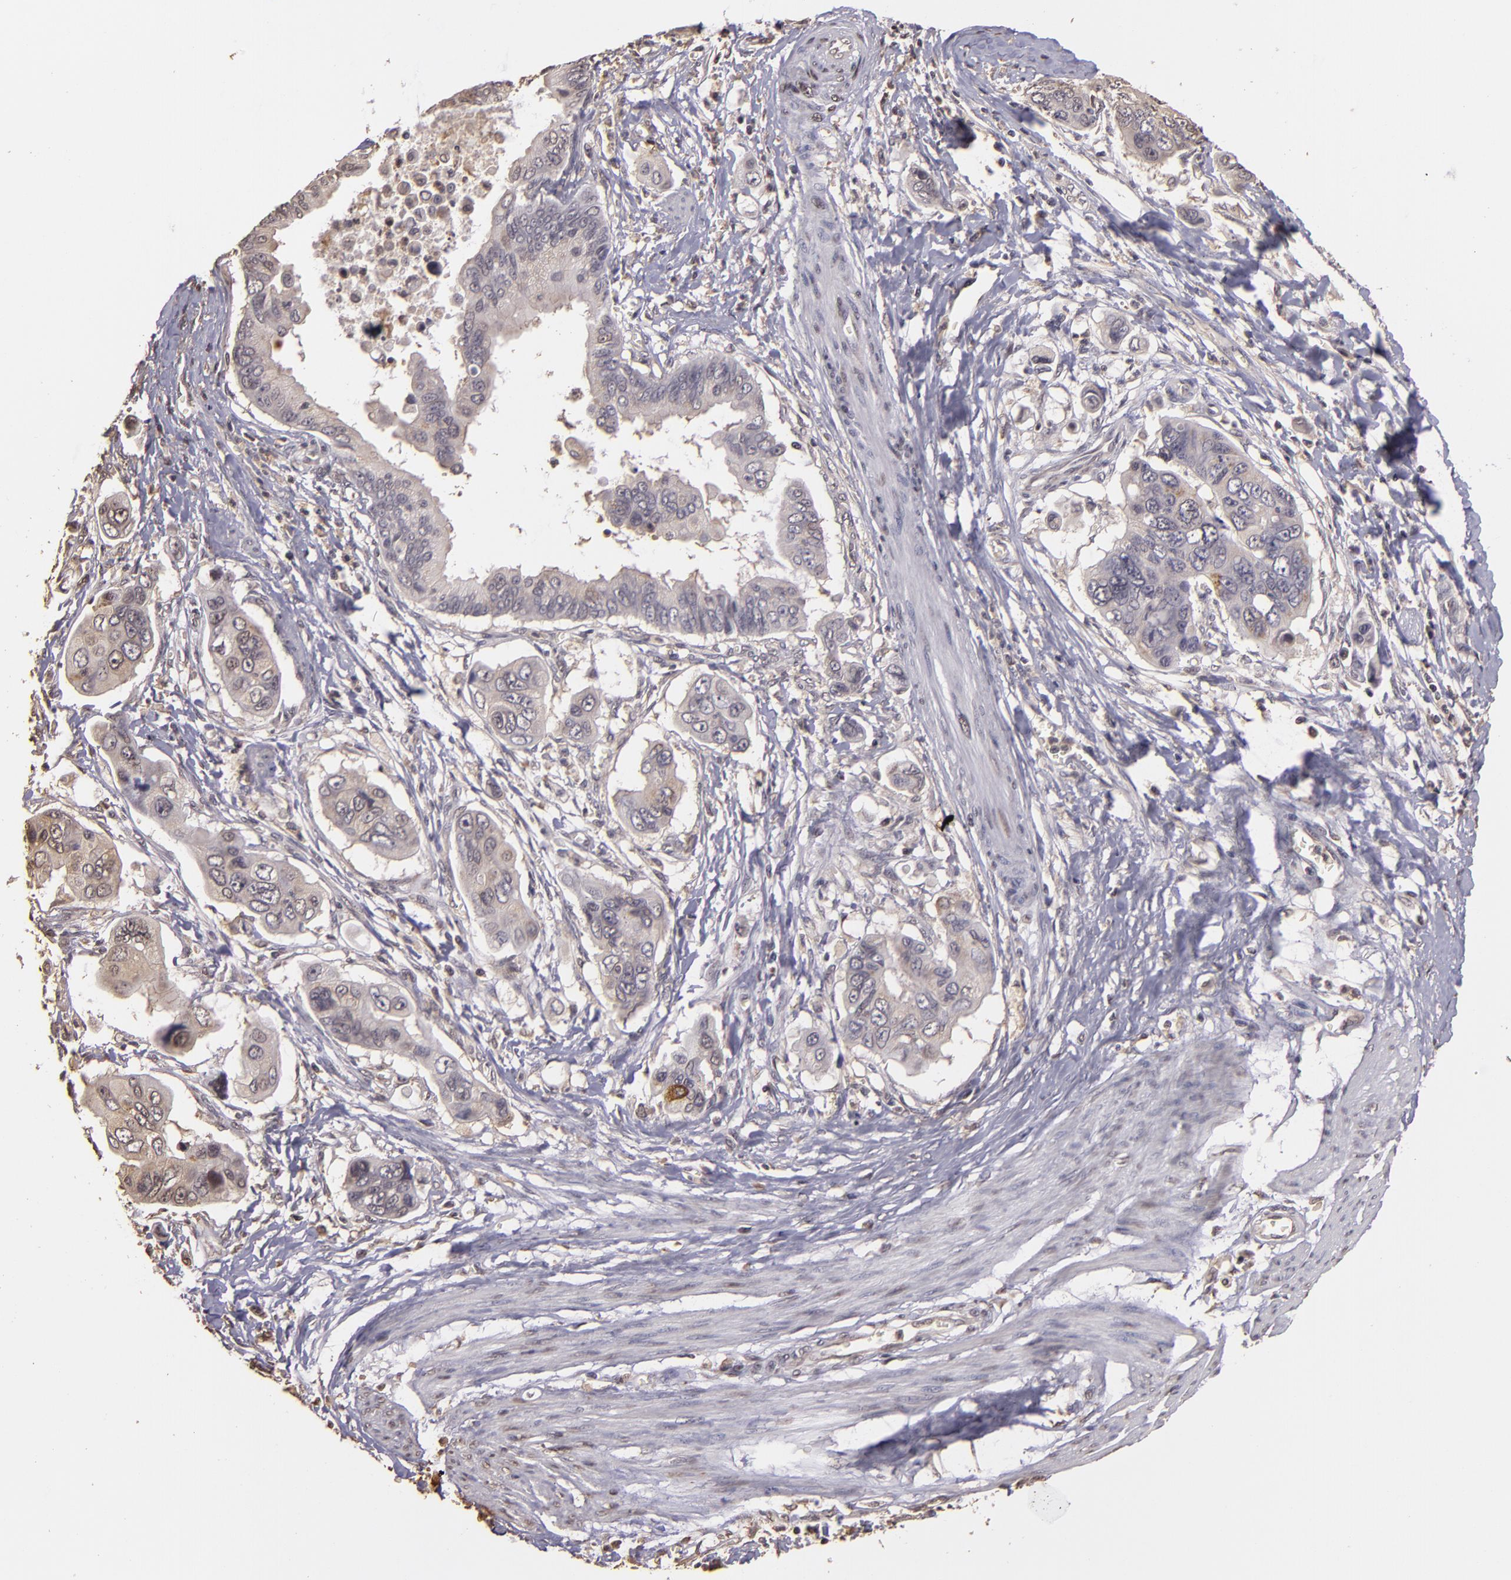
{"staining": {"intensity": "negative", "quantity": "none", "location": "none"}, "tissue": "stomach cancer", "cell_type": "Tumor cells", "image_type": "cancer", "snomed": [{"axis": "morphology", "description": "Adenocarcinoma, NOS"}, {"axis": "topography", "description": "Stomach, upper"}], "caption": "DAB (3,3'-diaminobenzidine) immunohistochemical staining of human stomach cancer (adenocarcinoma) demonstrates no significant positivity in tumor cells.", "gene": "ARPC2", "patient": {"sex": "male", "age": 80}}